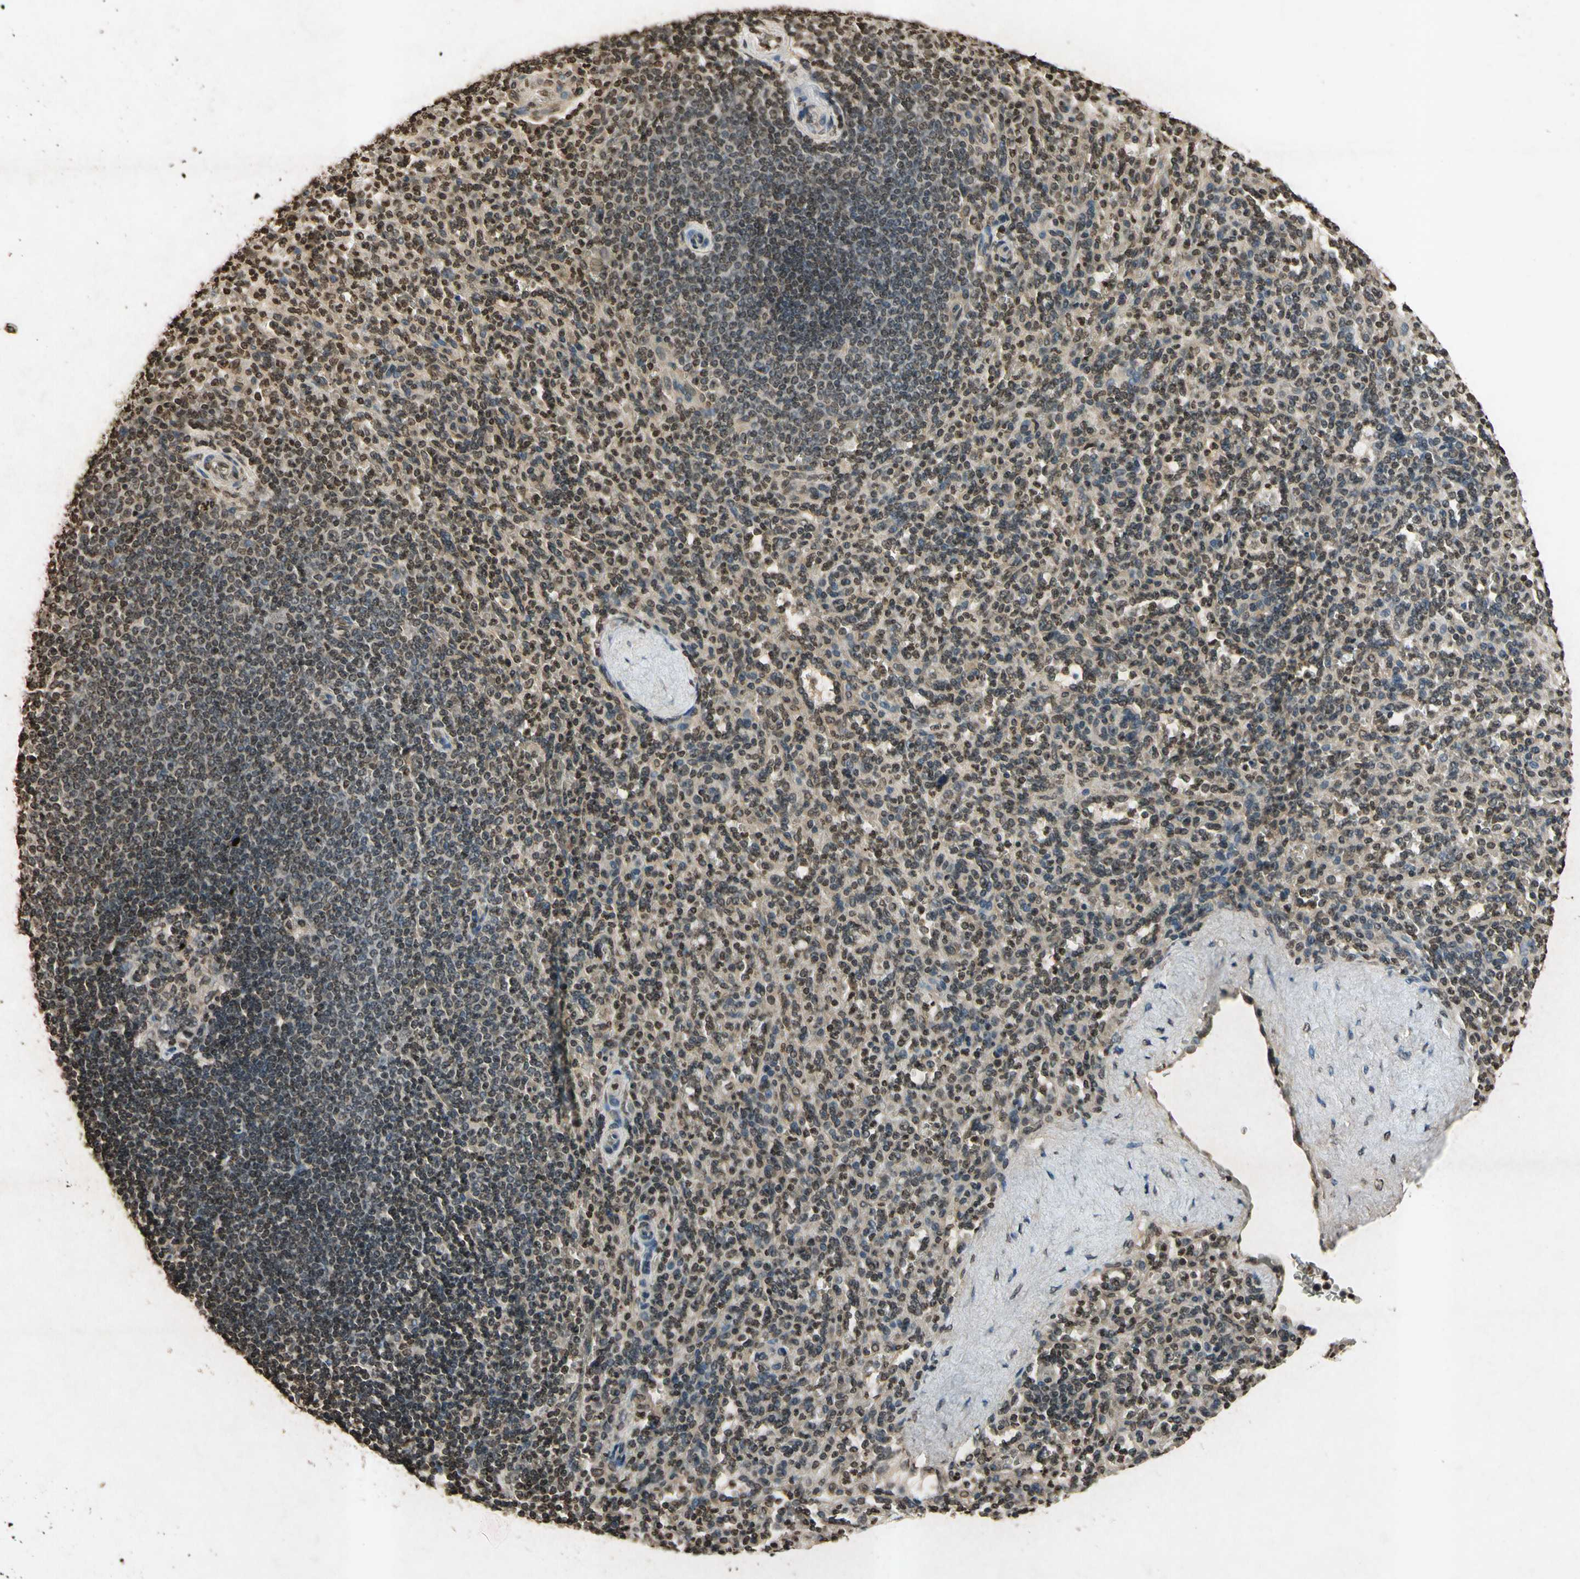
{"staining": {"intensity": "moderate", "quantity": ">75%", "location": "nuclear"}, "tissue": "spleen", "cell_type": "Cells in red pulp", "image_type": "normal", "snomed": [{"axis": "morphology", "description": "Normal tissue, NOS"}, {"axis": "topography", "description": "Spleen"}], "caption": "Immunohistochemistry (IHC) (DAB (3,3'-diaminobenzidine)) staining of normal human spleen demonstrates moderate nuclear protein expression in approximately >75% of cells in red pulp. The staining is performed using DAB (3,3'-diaminobenzidine) brown chromogen to label protein expression. The nuclei are counter-stained blue using hematoxylin.", "gene": "HOXB3", "patient": {"sex": "male", "age": 36}}